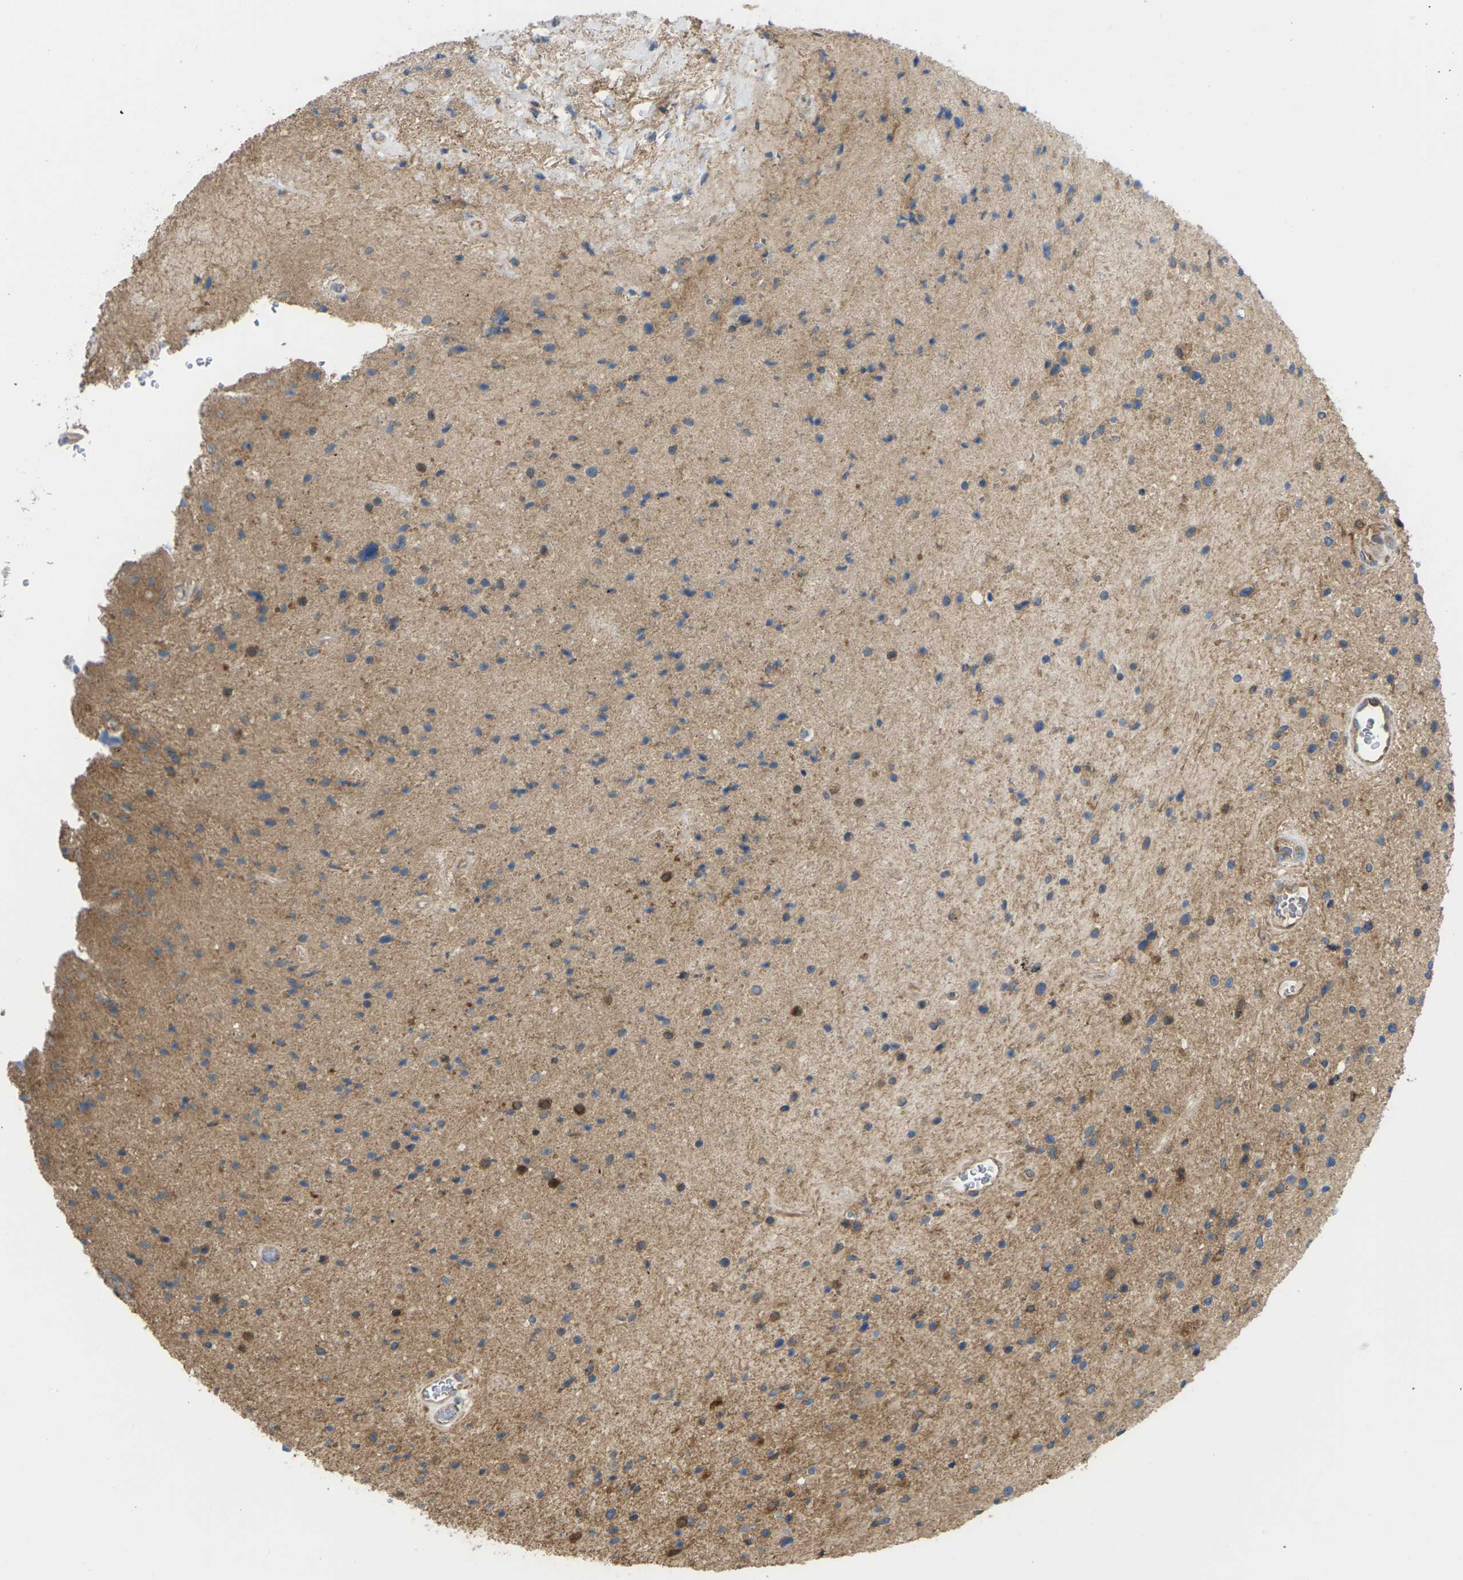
{"staining": {"intensity": "weak", "quantity": "<25%", "location": "cytoplasmic/membranous"}, "tissue": "glioma", "cell_type": "Tumor cells", "image_type": "cancer", "snomed": [{"axis": "morphology", "description": "Glioma, malignant, High grade"}, {"axis": "topography", "description": "Brain"}], "caption": "The image reveals no staining of tumor cells in high-grade glioma (malignant). (Brightfield microscopy of DAB immunohistochemistry at high magnification).", "gene": "TIAM1", "patient": {"sex": "male", "age": 33}}